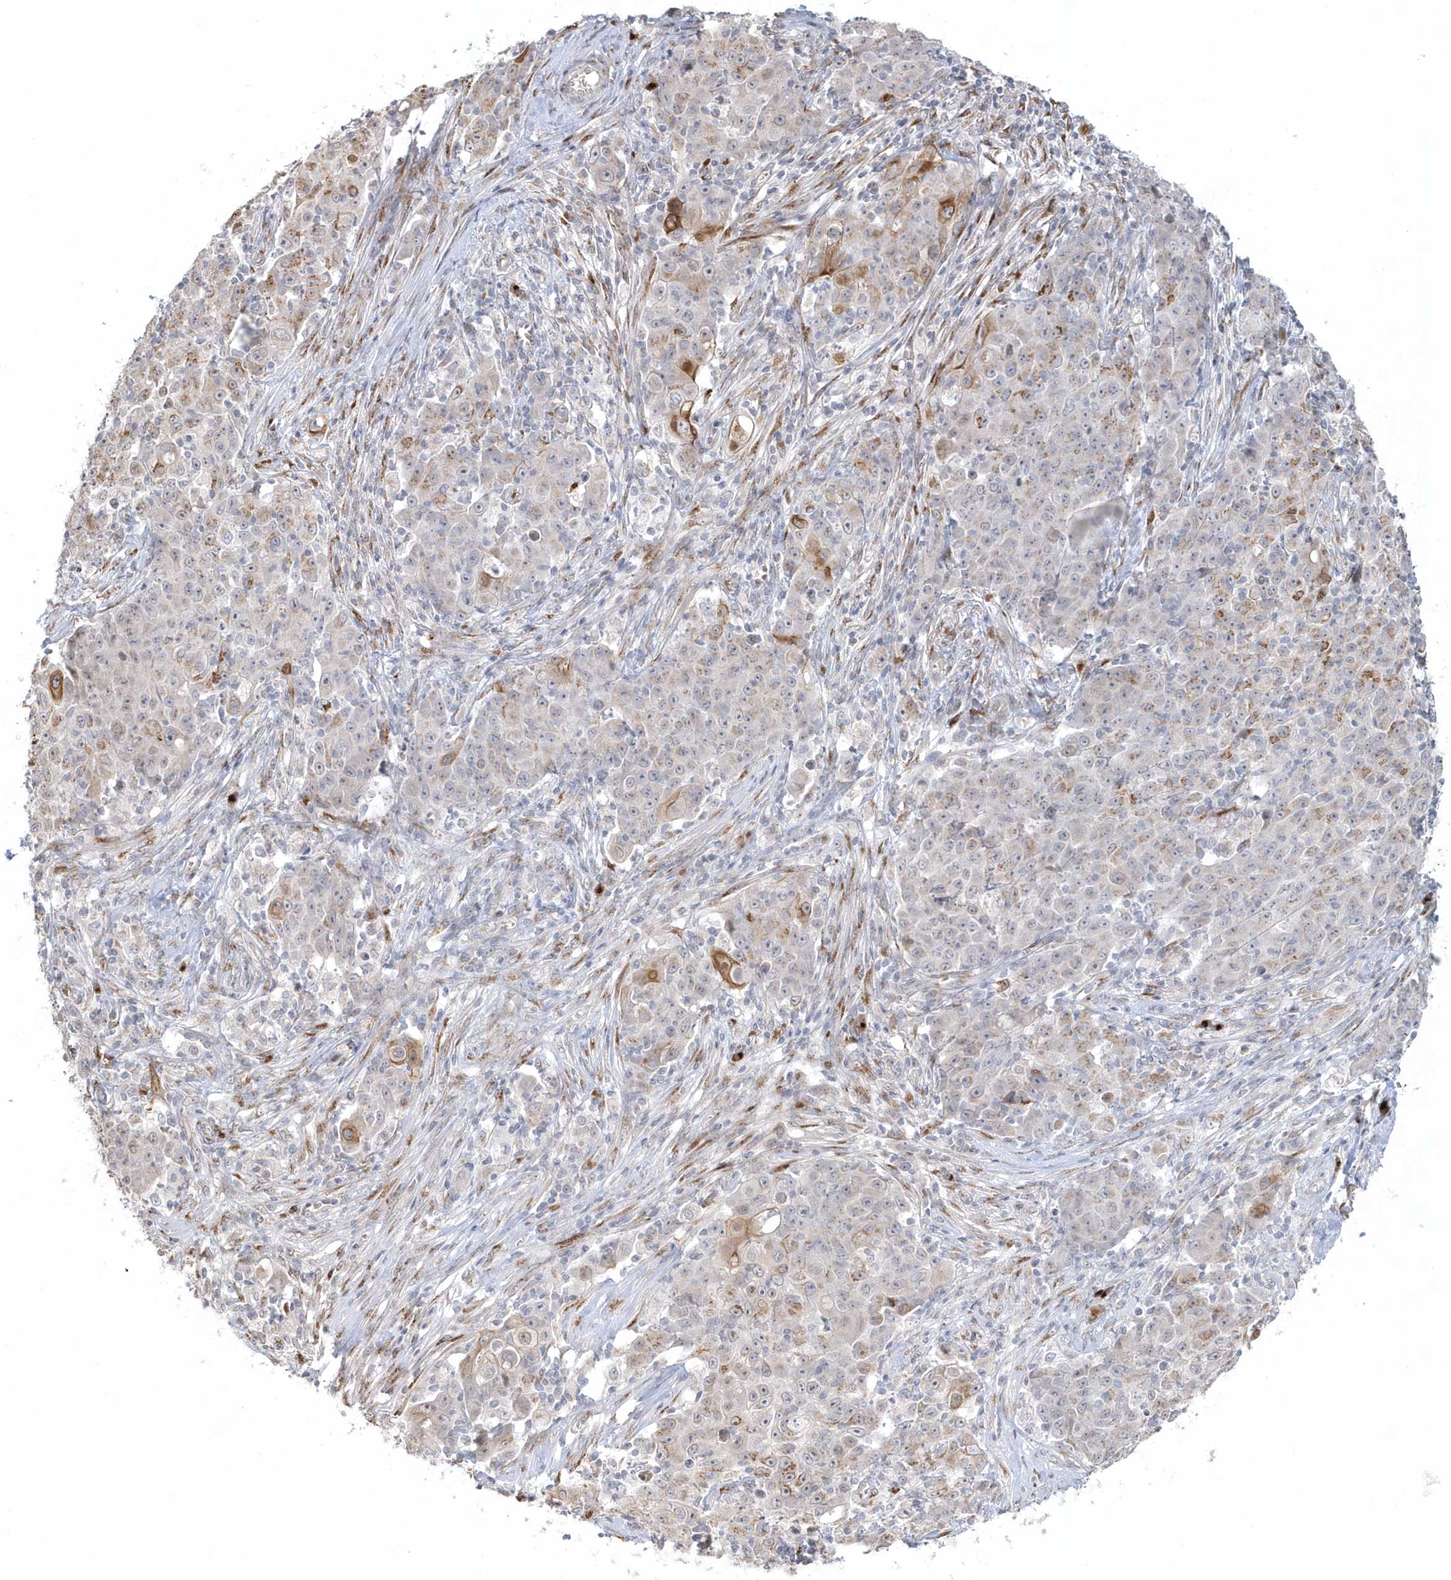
{"staining": {"intensity": "moderate", "quantity": "<25%", "location": "cytoplasmic/membranous,nuclear"}, "tissue": "ovarian cancer", "cell_type": "Tumor cells", "image_type": "cancer", "snomed": [{"axis": "morphology", "description": "Carcinoma, endometroid"}, {"axis": "topography", "description": "Ovary"}], "caption": "A brown stain labels moderate cytoplasmic/membranous and nuclear staining of a protein in ovarian cancer (endometroid carcinoma) tumor cells. (DAB (3,3'-diaminobenzidine) = brown stain, brightfield microscopy at high magnification).", "gene": "DHFR", "patient": {"sex": "female", "age": 42}}